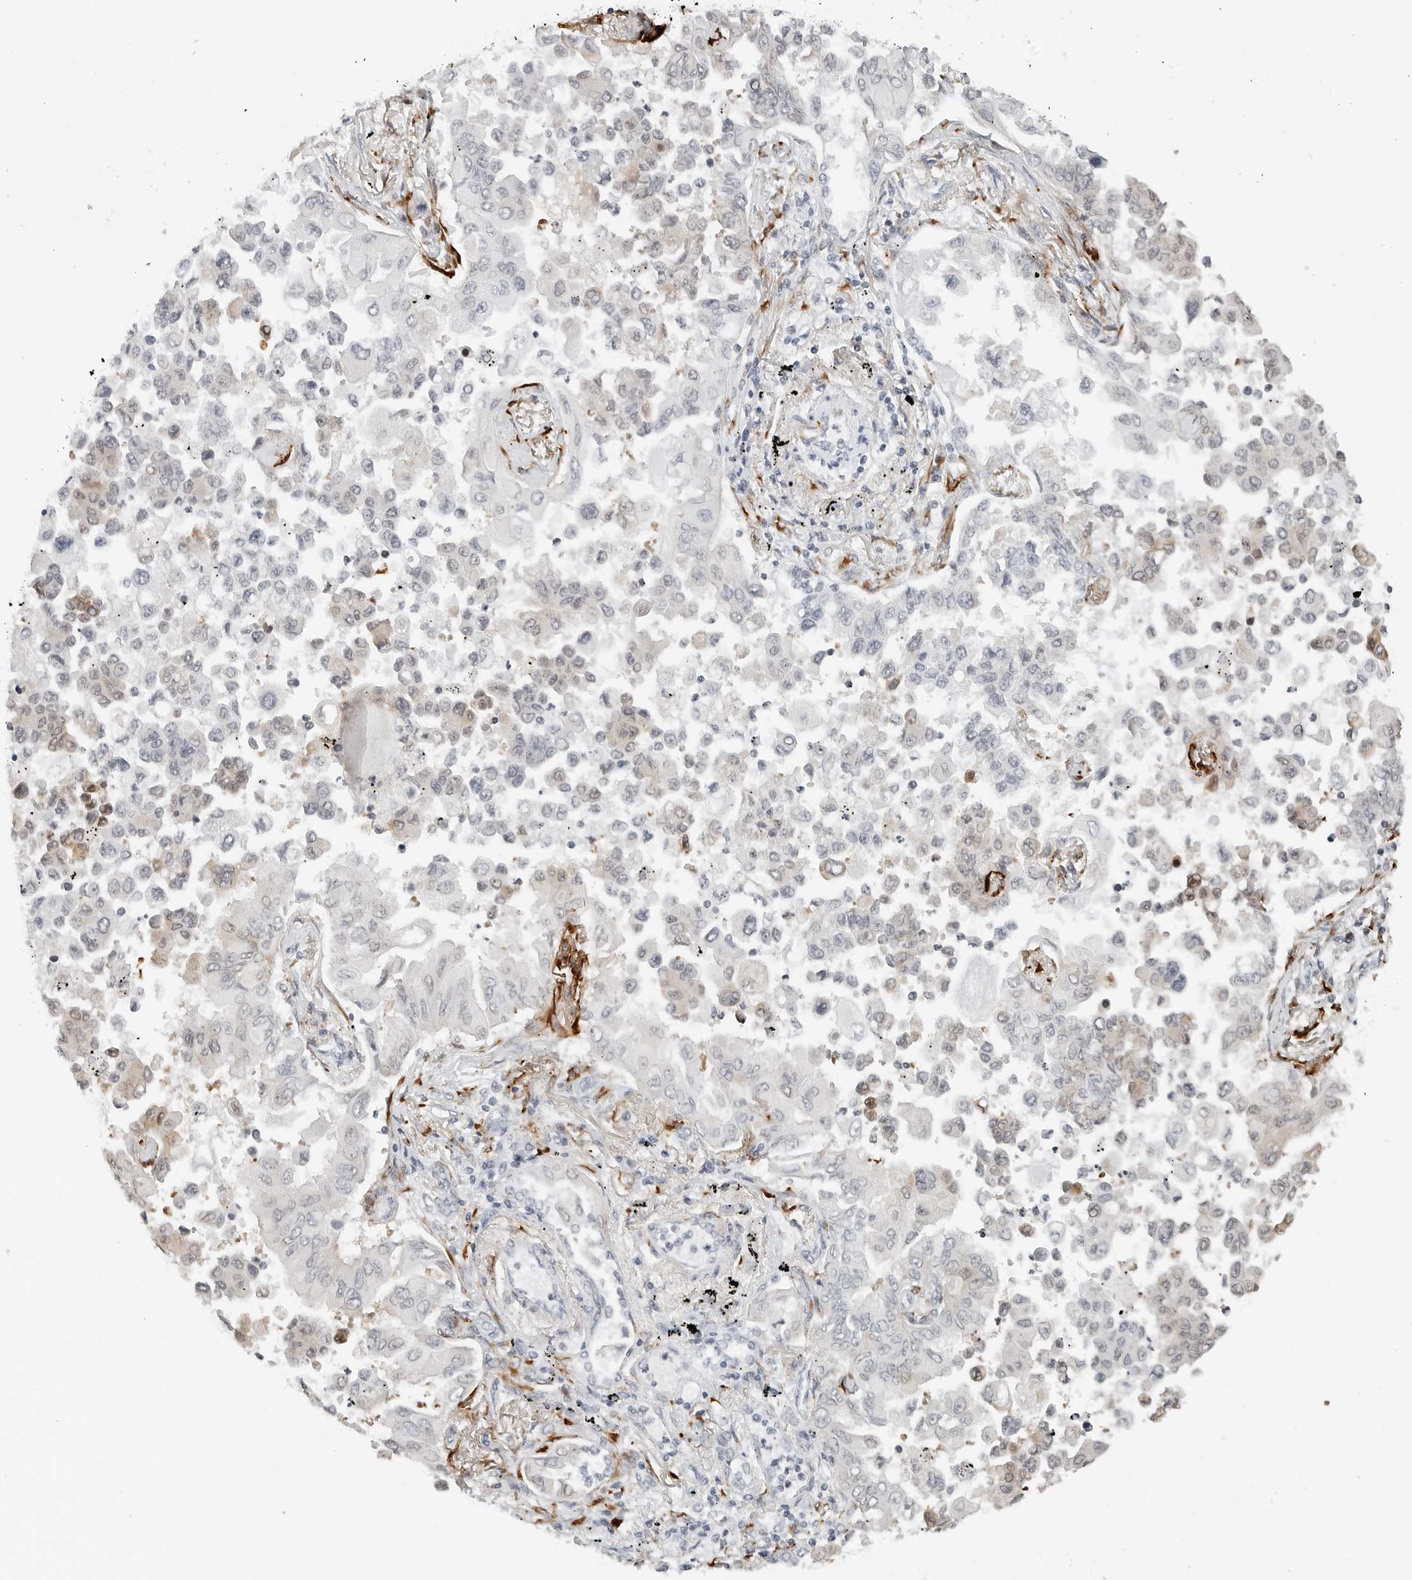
{"staining": {"intensity": "negative", "quantity": "none", "location": "none"}, "tissue": "lung cancer", "cell_type": "Tumor cells", "image_type": "cancer", "snomed": [{"axis": "morphology", "description": "Adenocarcinoma, NOS"}, {"axis": "topography", "description": "Lung"}], "caption": "Immunohistochemistry micrograph of neoplastic tissue: human lung cancer stained with DAB exhibits no significant protein positivity in tumor cells.", "gene": "P4HA2", "patient": {"sex": "female", "age": 67}}